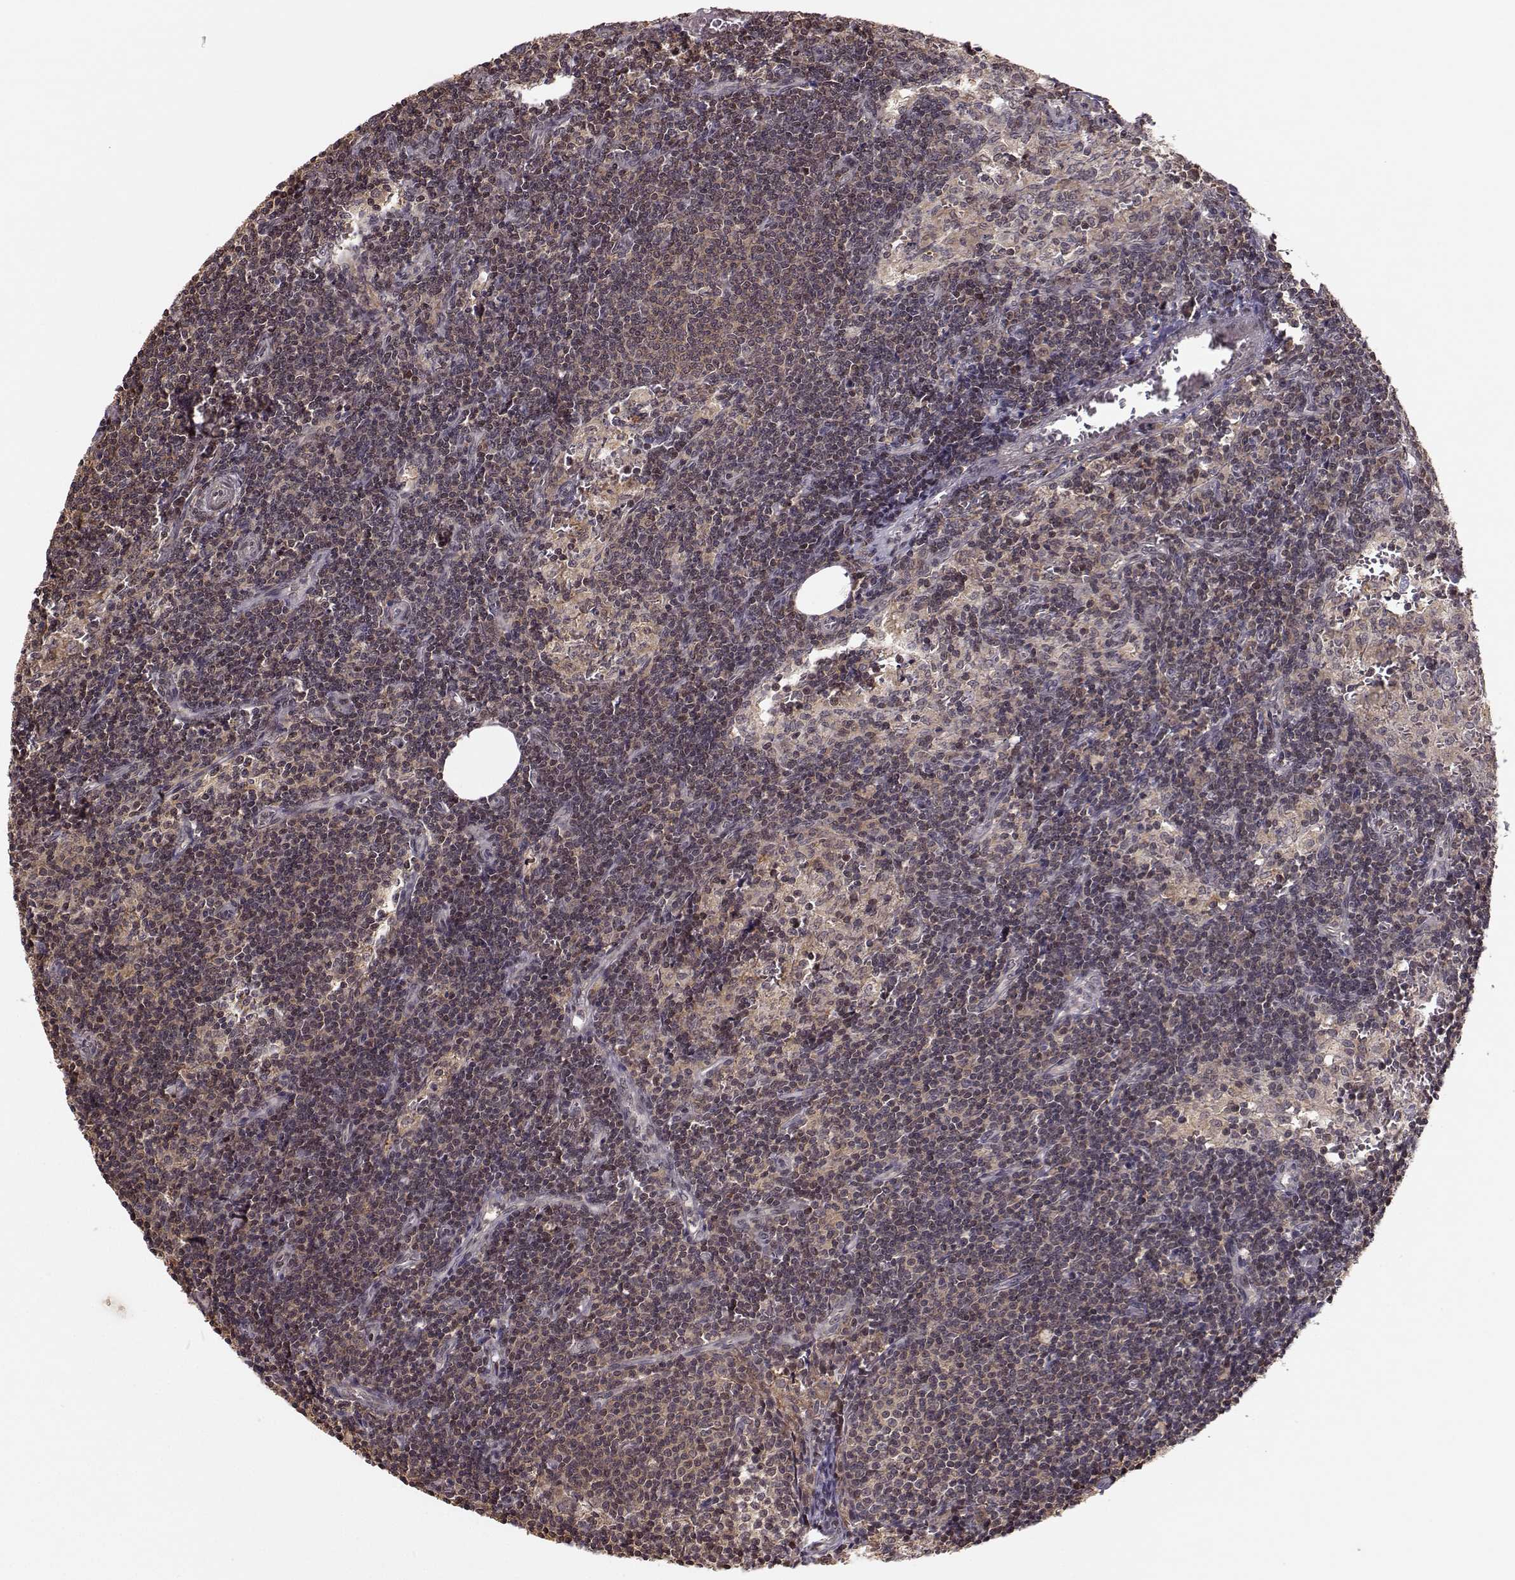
{"staining": {"intensity": "moderate", "quantity": "25%-75%", "location": "cytoplasmic/membranous"}, "tissue": "lymph node", "cell_type": "Non-germinal center cells", "image_type": "normal", "snomed": [{"axis": "morphology", "description": "Normal tissue, NOS"}, {"axis": "topography", "description": "Lymph node"}], "caption": "High-magnification brightfield microscopy of normal lymph node stained with DAB (brown) and counterstained with hematoxylin (blue). non-germinal center cells exhibit moderate cytoplasmic/membranous positivity is identified in approximately25%-75% of cells.", "gene": "PLEKHG3", "patient": {"sex": "female", "age": 50}}